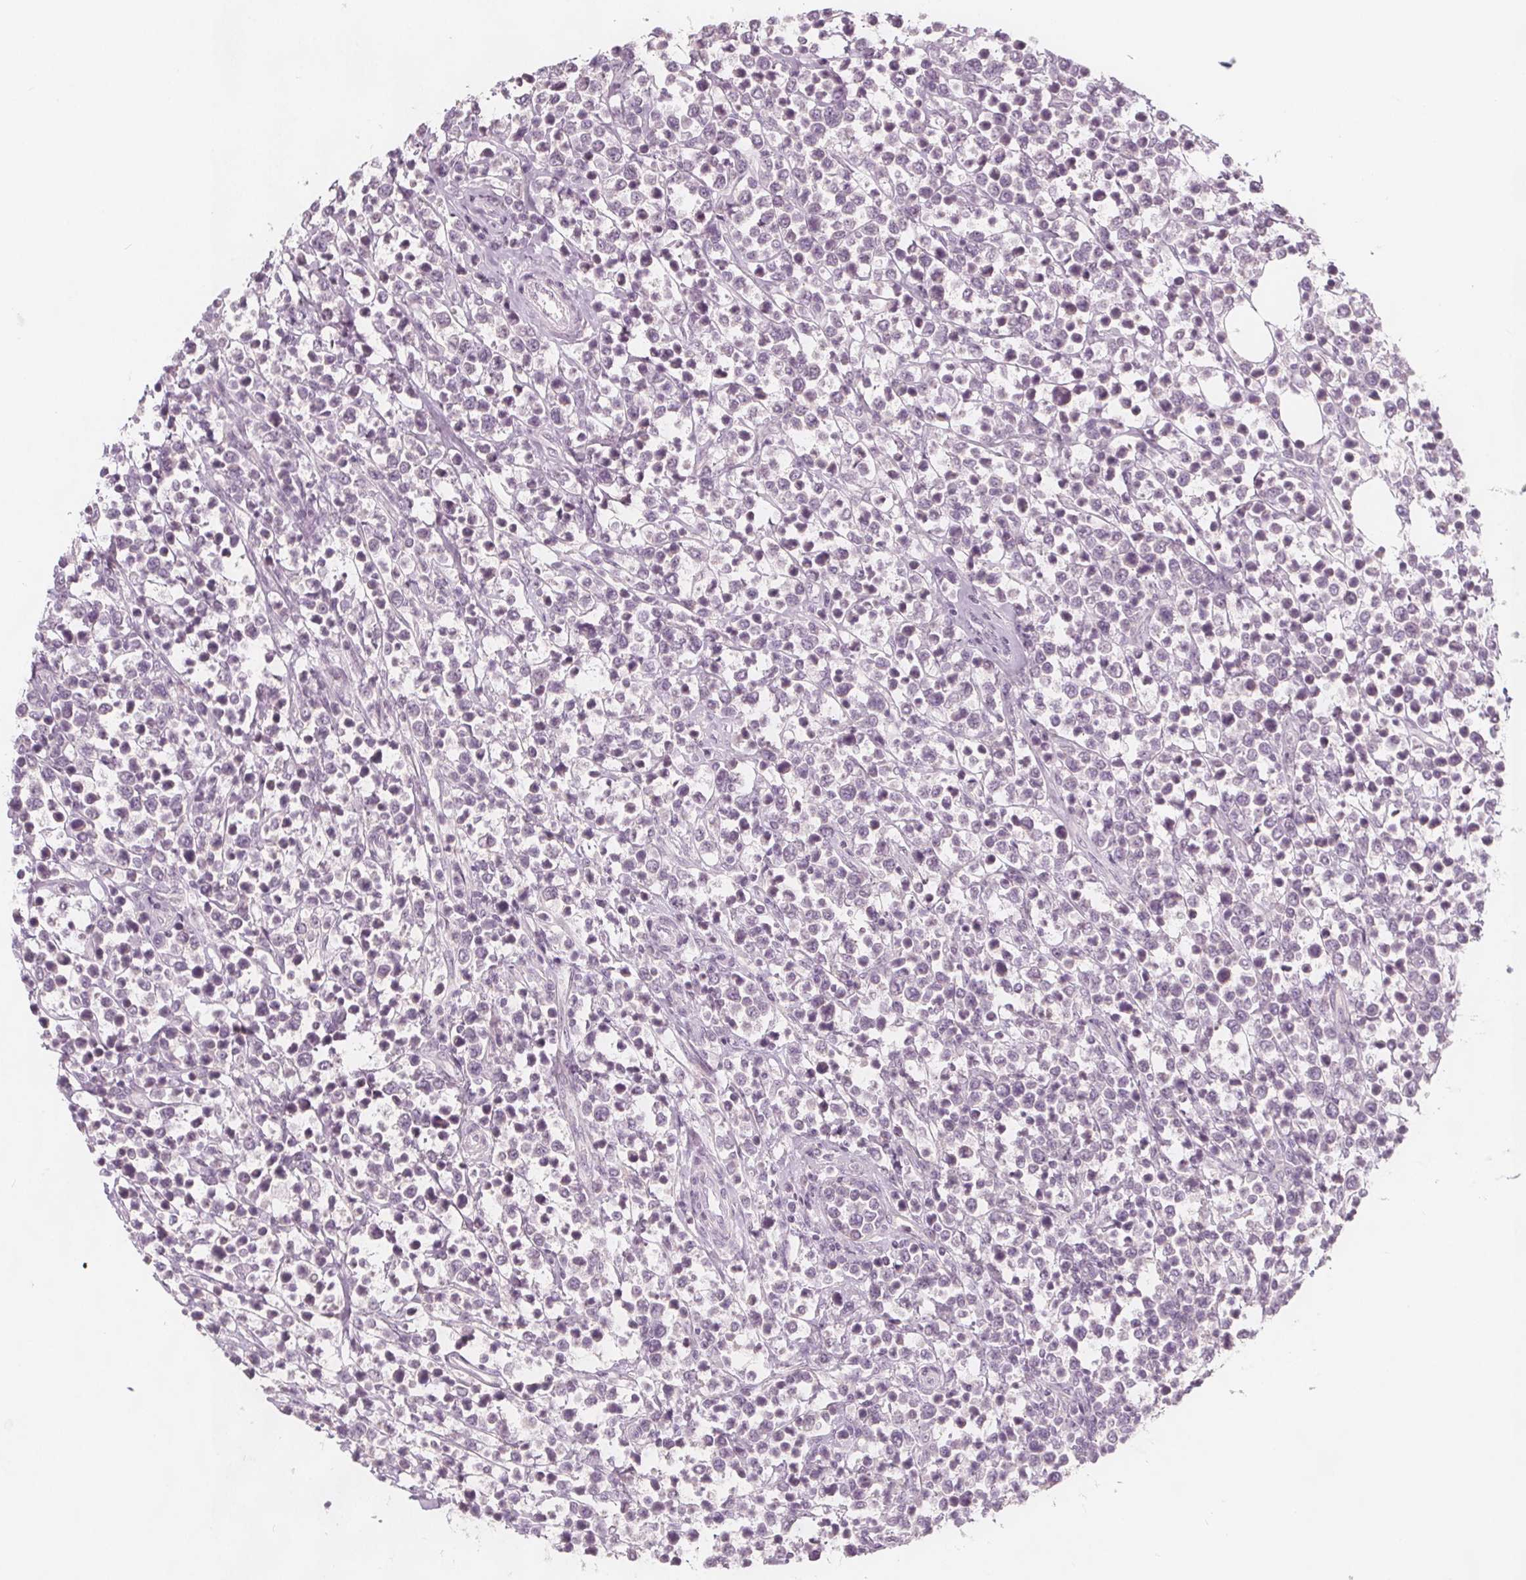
{"staining": {"intensity": "negative", "quantity": "none", "location": "none"}, "tissue": "lymphoma", "cell_type": "Tumor cells", "image_type": "cancer", "snomed": [{"axis": "morphology", "description": "Malignant lymphoma, non-Hodgkin's type, High grade"}, {"axis": "topography", "description": "Soft tissue"}], "caption": "Tumor cells are negative for protein expression in human malignant lymphoma, non-Hodgkin's type (high-grade).", "gene": "C1orf167", "patient": {"sex": "female", "age": 56}}